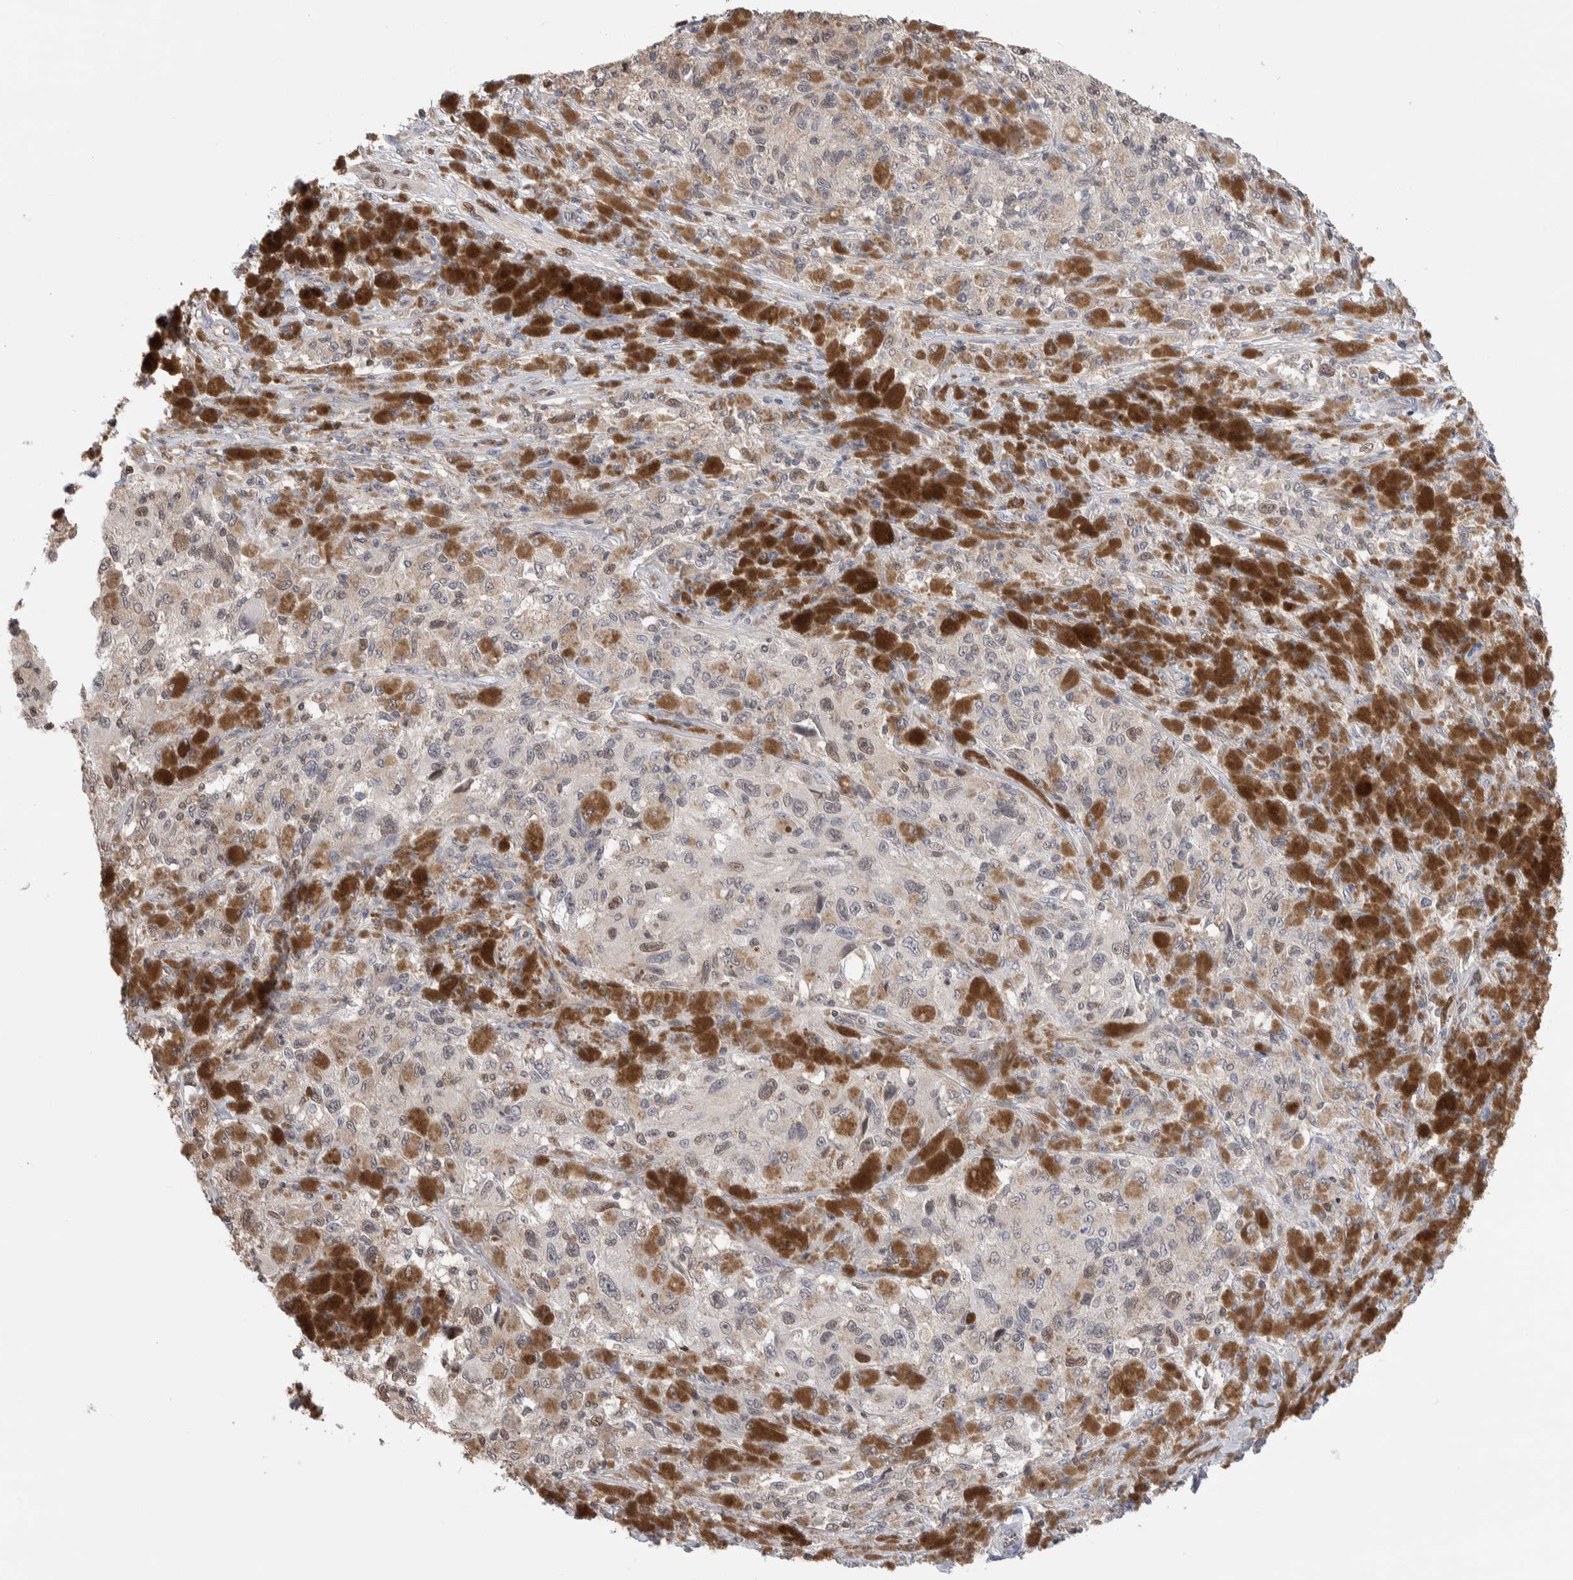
{"staining": {"intensity": "weak", "quantity": "<25%", "location": "cytoplasmic/membranous"}, "tissue": "melanoma", "cell_type": "Tumor cells", "image_type": "cancer", "snomed": [{"axis": "morphology", "description": "Malignant melanoma, NOS"}, {"axis": "topography", "description": "Skin"}], "caption": "The micrograph shows no staining of tumor cells in malignant melanoma.", "gene": "ZBTB49", "patient": {"sex": "female", "age": 73}}